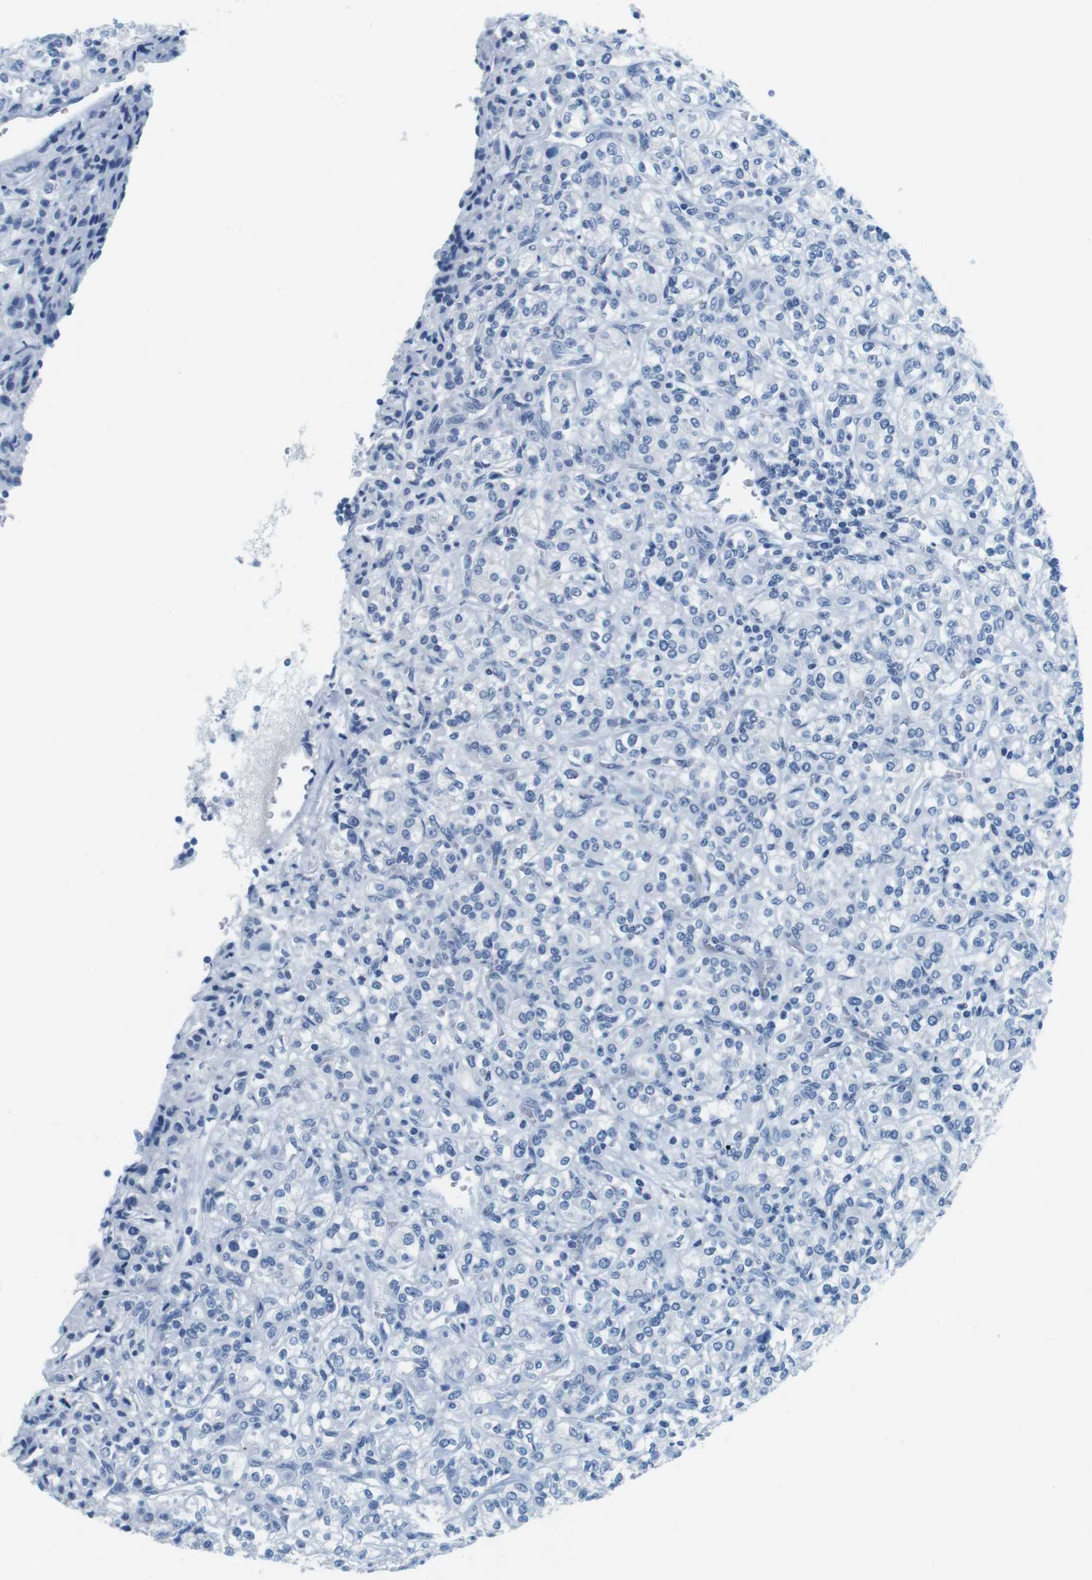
{"staining": {"intensity": "negative", "quantity": "none", "location": "none"}, "tissue": "renal cancer", "cell_type": "Tumor cells", "image_type": "cancer", "snomed": [{"axis": "morphology", "description": "Adenocarcinoma, NOS"}, {"axis": "topography", "description": "Kidney"}], "caption": "Tumor cells are negative for brown protein staining in renal cancer.", "gene": "CYP2C9", "patient": {"sex": "male", "age": 77}}